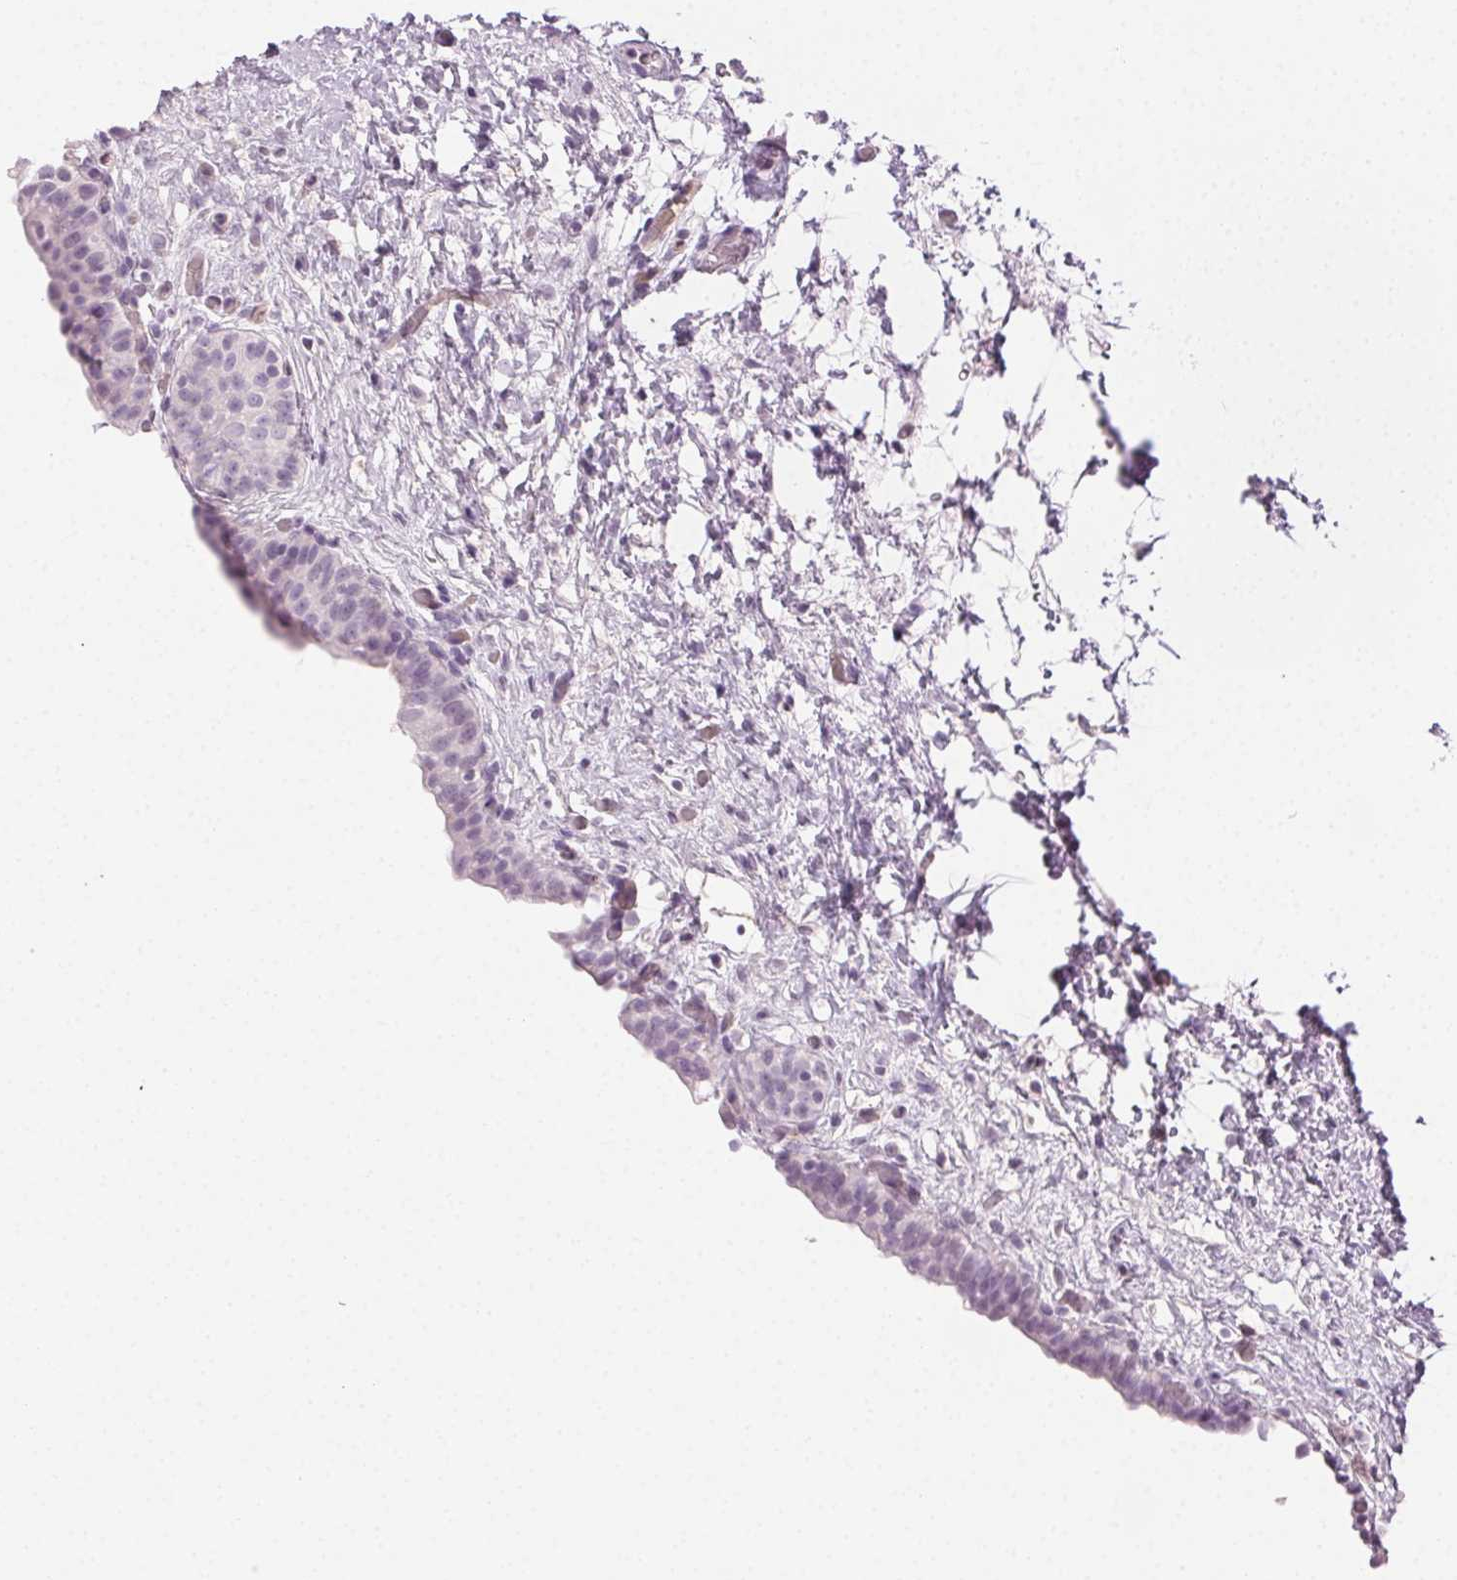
{"staining": {"intensity": "negative", "quantity": "none", "location": "none"}, "tissue": "urinary bladder", "cell_type": "Urothelial cells", "image_type": "normal", "snomed": [{"axis": "morphology", "description": "Normal tissue, NOS"}, {"axis": "topography", "description": "Urinary bladder"}], "caption": "DAB immunohistochemical staining of normal urinary bladder exhibits no significant positivity in urothelial cells. (DAB (3,3'-diaminobenzidine) IHC with hematoxylin counter stain).", "gene": "AIF1L", "patient": {"sex": "male", "age": 69}}